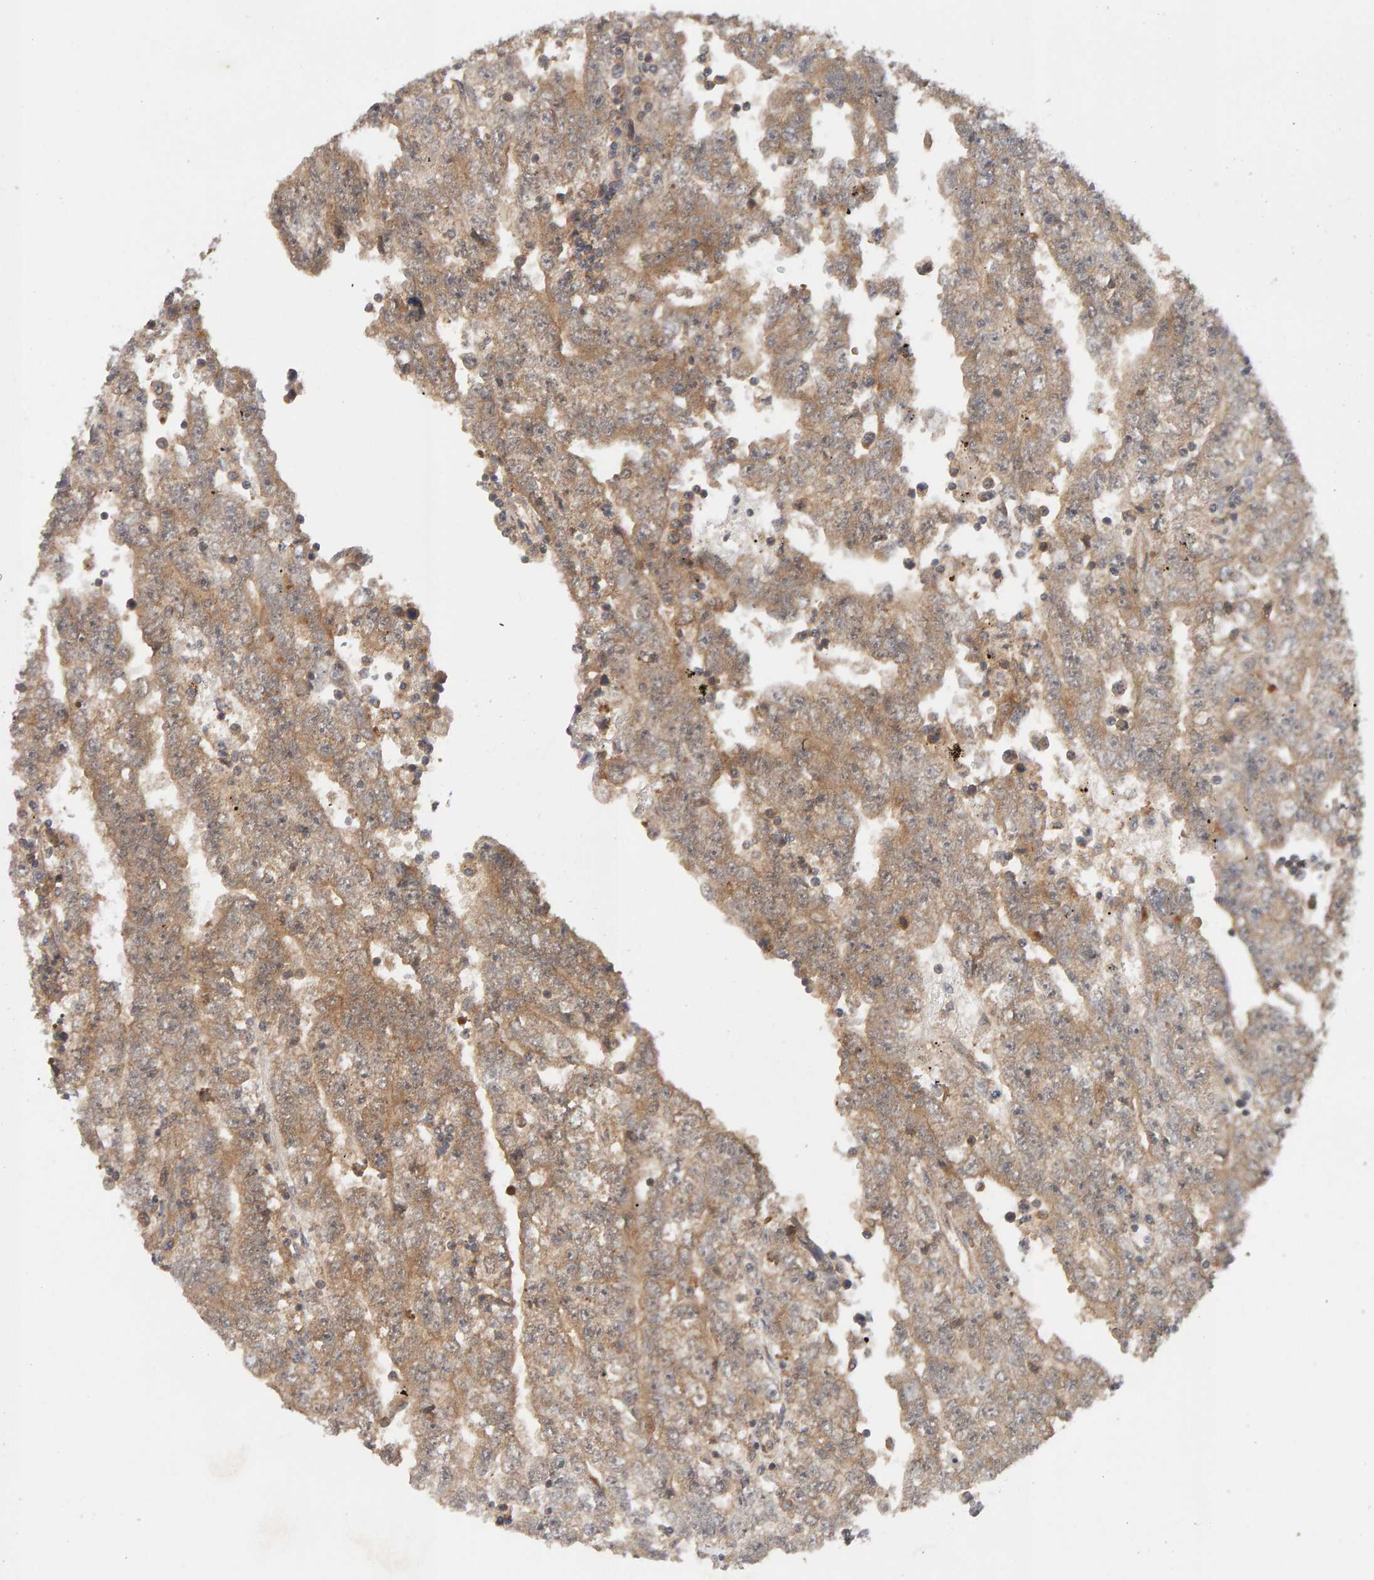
{"staining": {"intensity": "weak", "quantity": ">75%", "location": "cytoplasmic/membranous"}, "tissue": "testis cancer", "cell_type": "Tumor cells", "image_type": "cancer", "snomed": [{"axis": "morphology", "description": "Carcinoma, Embryonal, NOS"}, {"axis": "topography", "description": "Testis"}], "caption": "This micrograph displays immunohistochemistry (IHC) staining of human testis cancer (embryonal carcinoma), with low weak cytoplasmic/membranous positivity in about >75% of tumor cells.", "gene": "DNAJC7", "patient": {"sex": "male", "age": 25}}